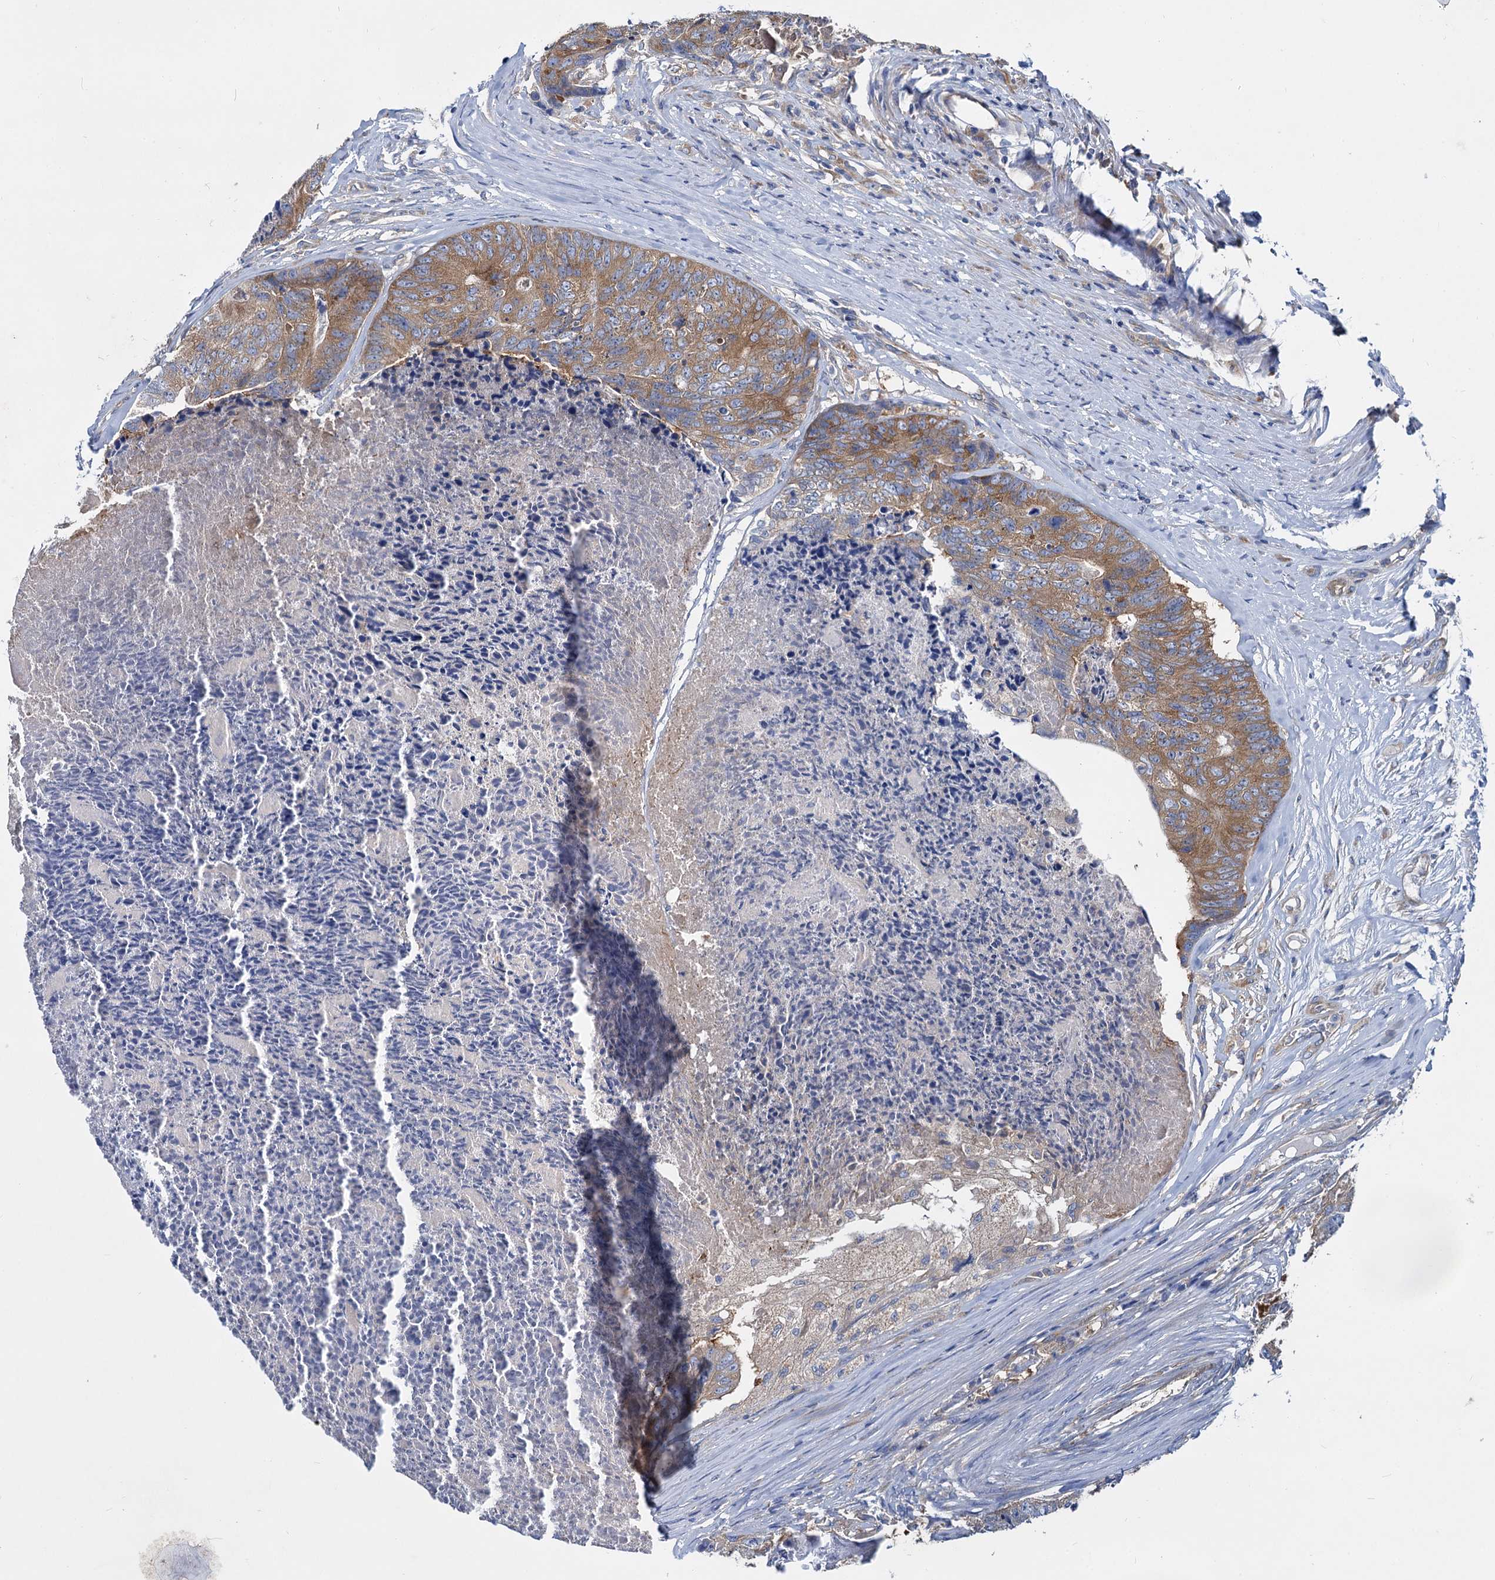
{"staining": {"intensity": "moderate", "quantity": ">75%", "location": "cytoplasmic/membranous"}, "tissue": "colorectal cancer", "cell_type": "Tumor cells", "image_type": "cancer", "snomed": [{"axis": "morphology", "description": "Adenocarcinoma, NOS"}, {"axis": "topography", "description": "Colon"}], "caption": "A photomicrograph of human colorectal adenocarcinoma stained for a protein shows moderate cytoplasmic/membranous brown staining in tumor cells.", "gene": "QARS1", "patient": {"sex": "female", "age": 67}}